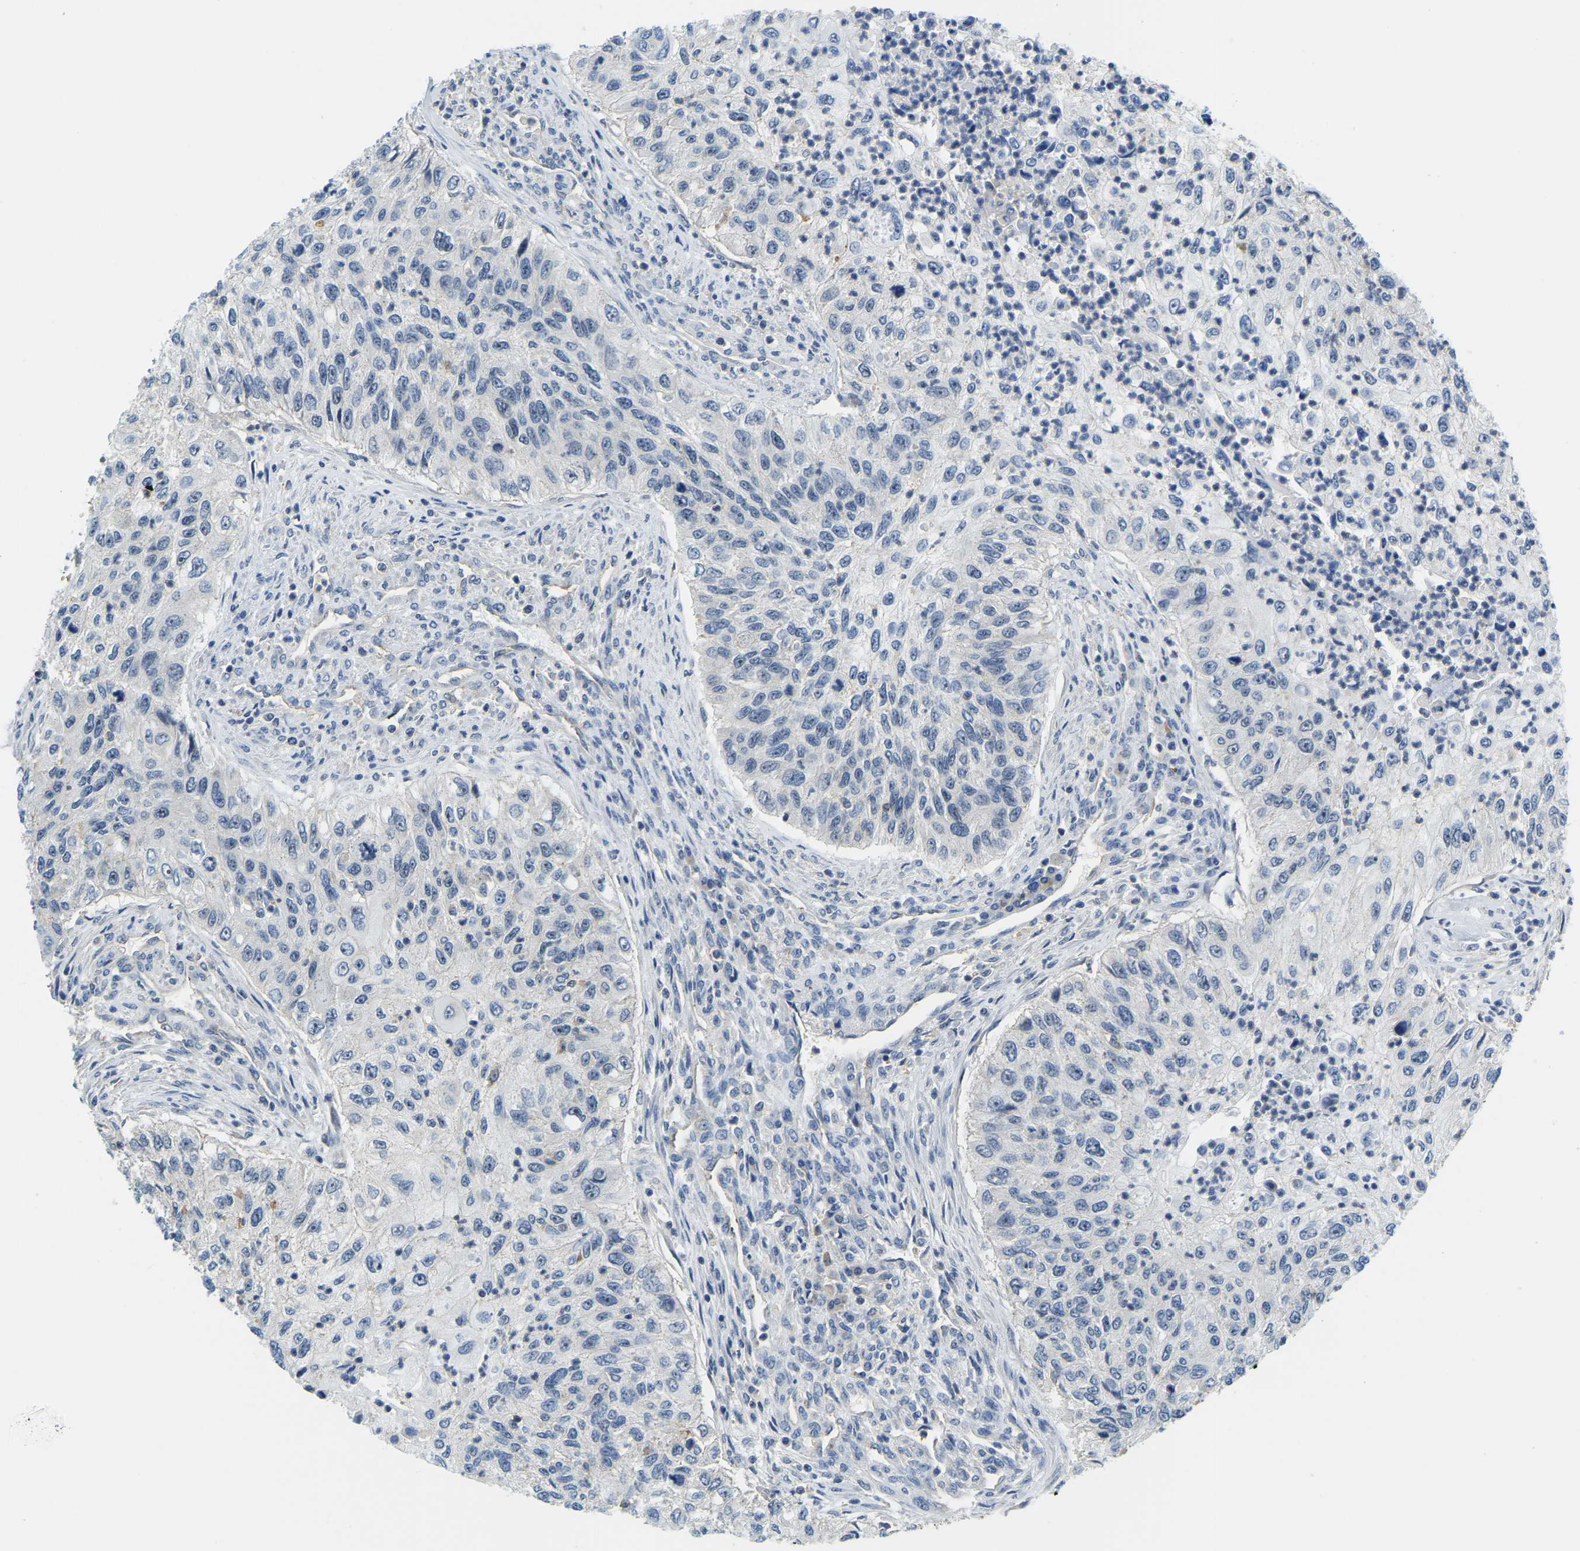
{"staining": {"intensity": "negative", "quantity": "none", "location": "none"}, "tissue": "urothelial cancer", "cell_type": "Tumor cells", "image_type": "cancer", "snomed": [{"axis": "morphology", "description": "Urothelial carcinoma, High grade"}, {"axis": "topography", "description": "Urinary bladder"}], "caption": "An immunohistochemistry (IHC) photomicrograph of urothelial cancer is shown. There is no staining in tumor cells of urothelial cancer. (Stains: DAB immunohistochemistry with hematoxylin counter stain, Microscopy: brightfield microscopy at high magnification).", "gene": "RRP1", "patient": {"sex": "female", "age": 60}}